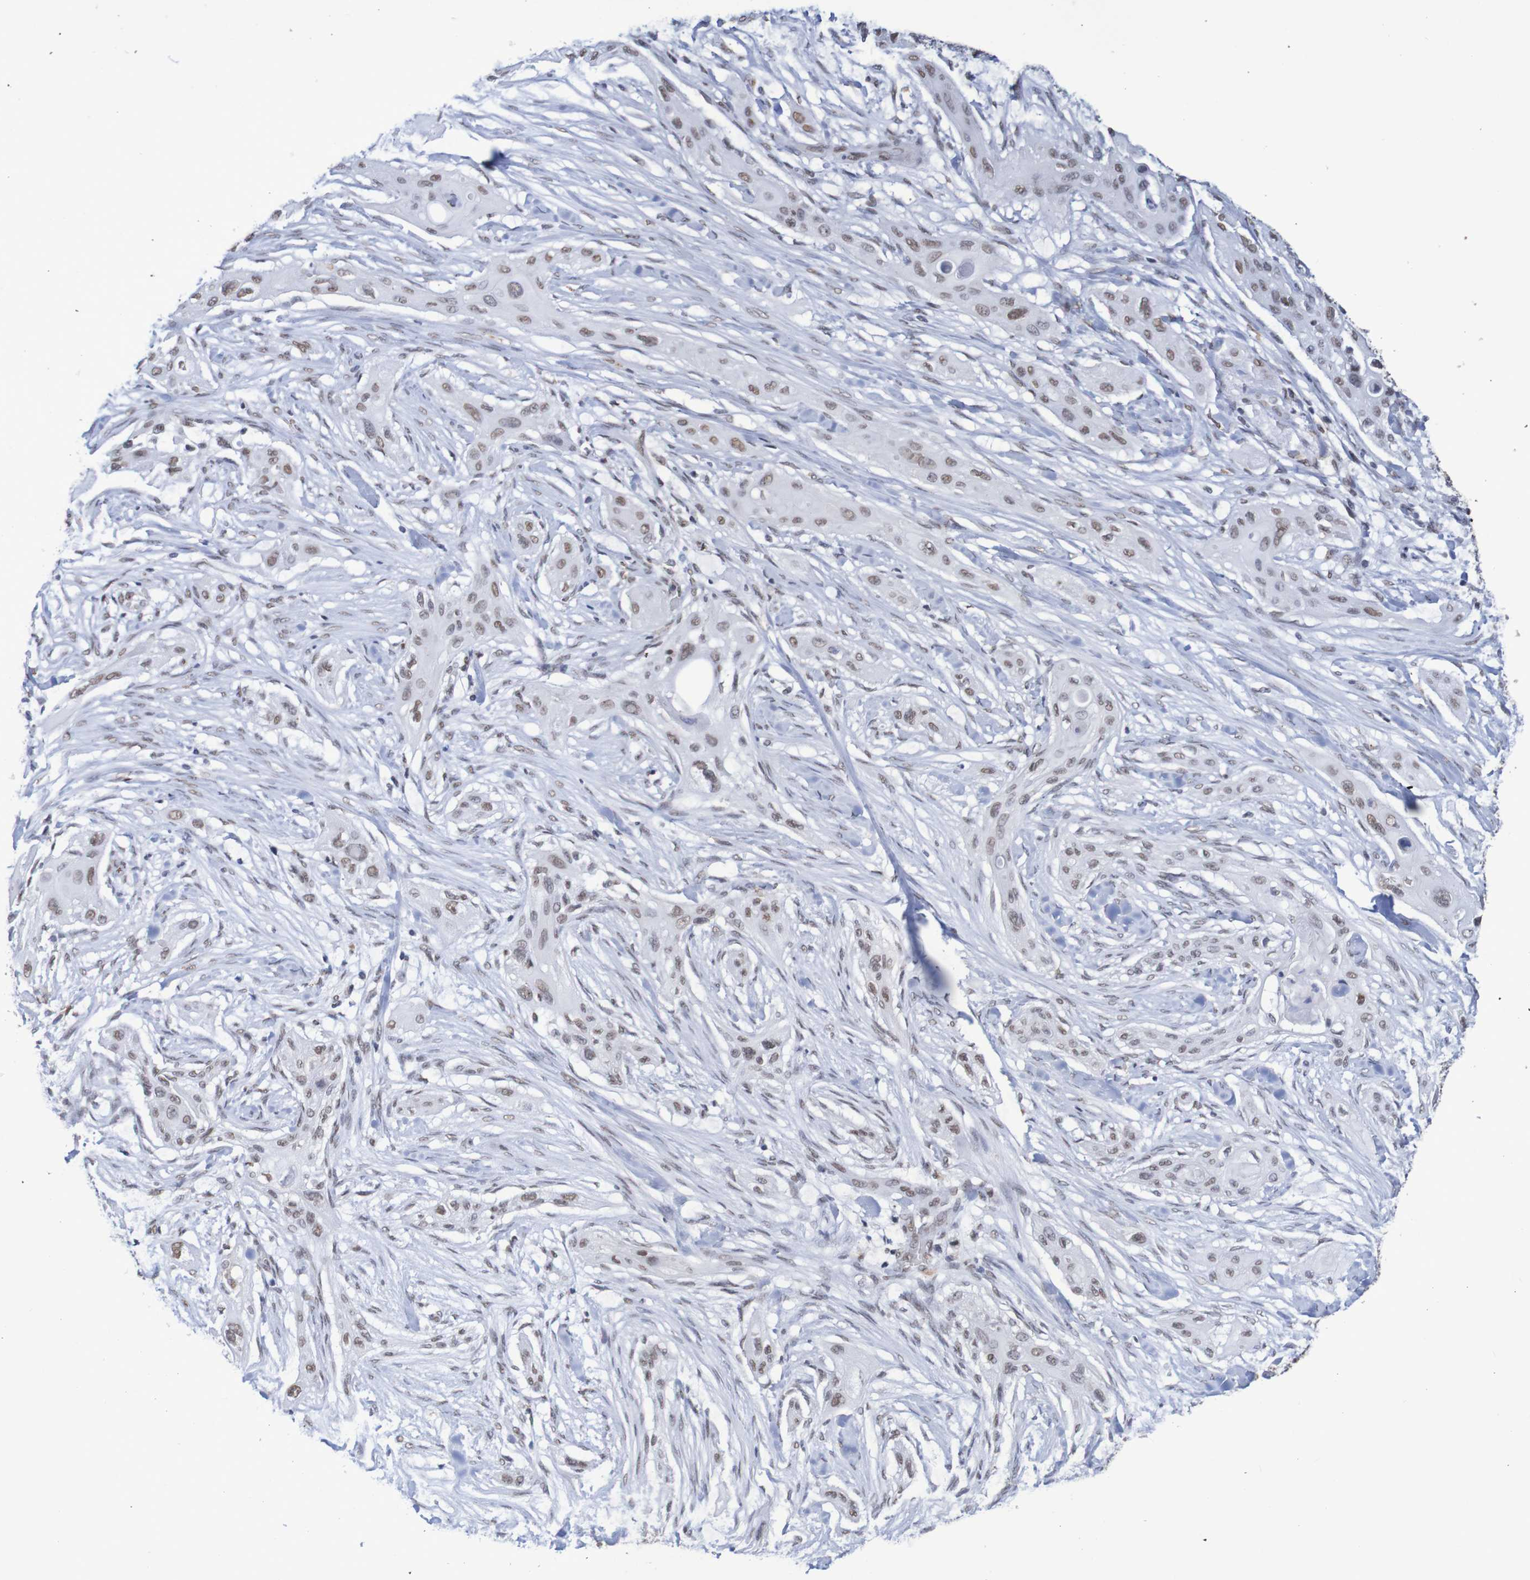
{"staining": {"intensity": "moderate", "quantity": ">75%", "location": "nuclear"}, "tissue": "lung cancer", "cell_type": "Tumor cells", "image_type": "cancer", "snomed": [{"axis": "morphology", "description": "Squamous cell carcinoma, NOS"}, {"axis": "topography", "description": "Lung"}], "caption": "This is an image of IHC staining of squamous cell carcinoma (lung), which shows moderate expression in the nuclear of tumor cells.", "gene": "MRTFB", "patient": {"sex": "female", "age": 47}}